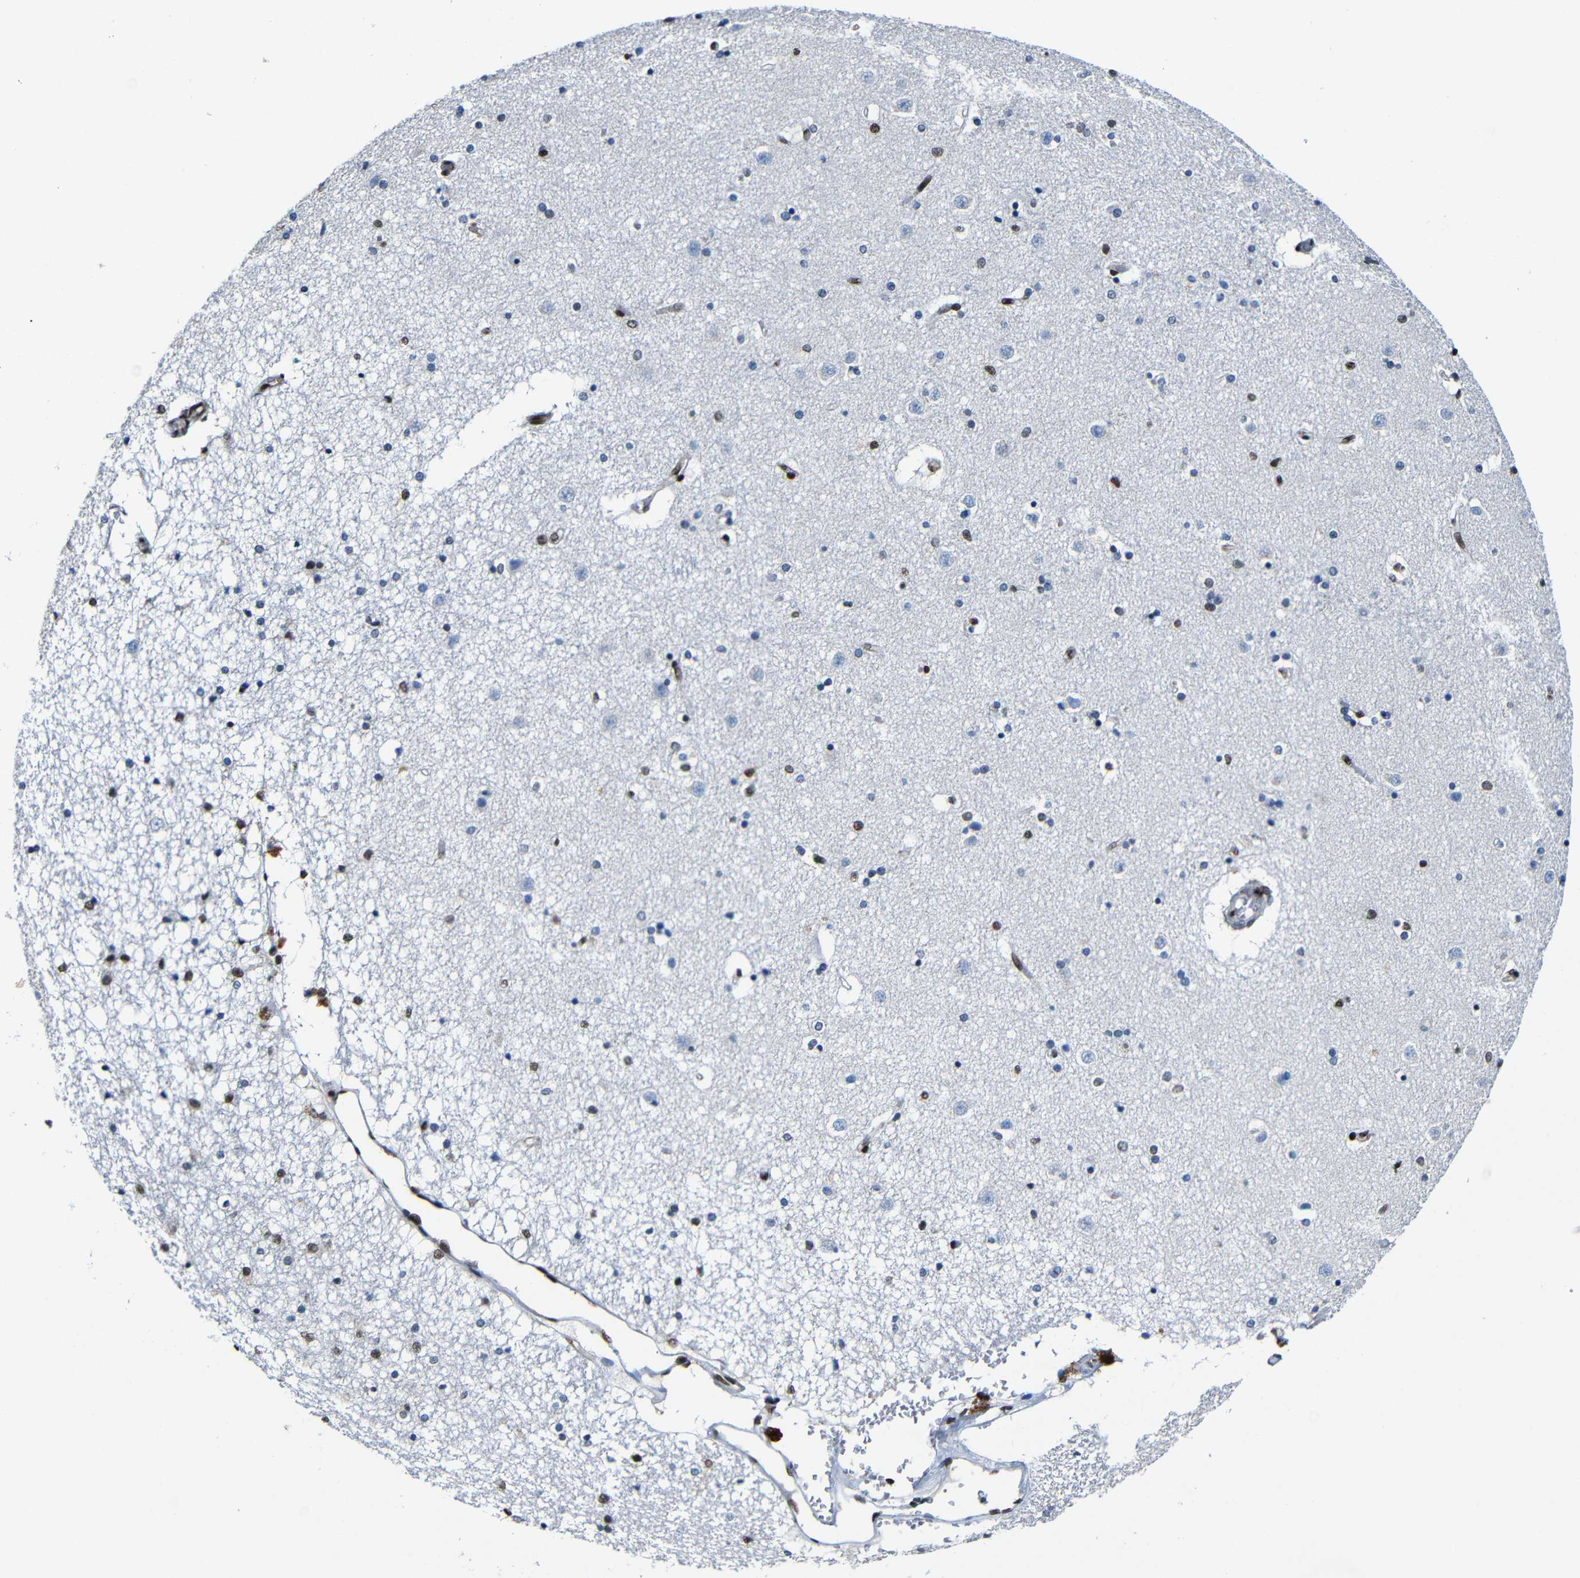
{"staining": {"intensity": "strong", "quantity": "<25%", "location": "nuclear"}, "tissue": "caudate", "cell_type": "Glial cells", "image_type": "normal", "snomed": [{"axis": "morphology", "description": "Normal tissue, NOS"}, {"axis": "topography", "description": "Lateral ventricle wall"}], "caption": "IHC photomicrograph of benign human caudate stained for a protein (brown), which displays medium levels of strong nuclear staining in approximately <25% of glial cells.", "gene": "PTBP1", "patient": {"sex": "female", "age": 54}}